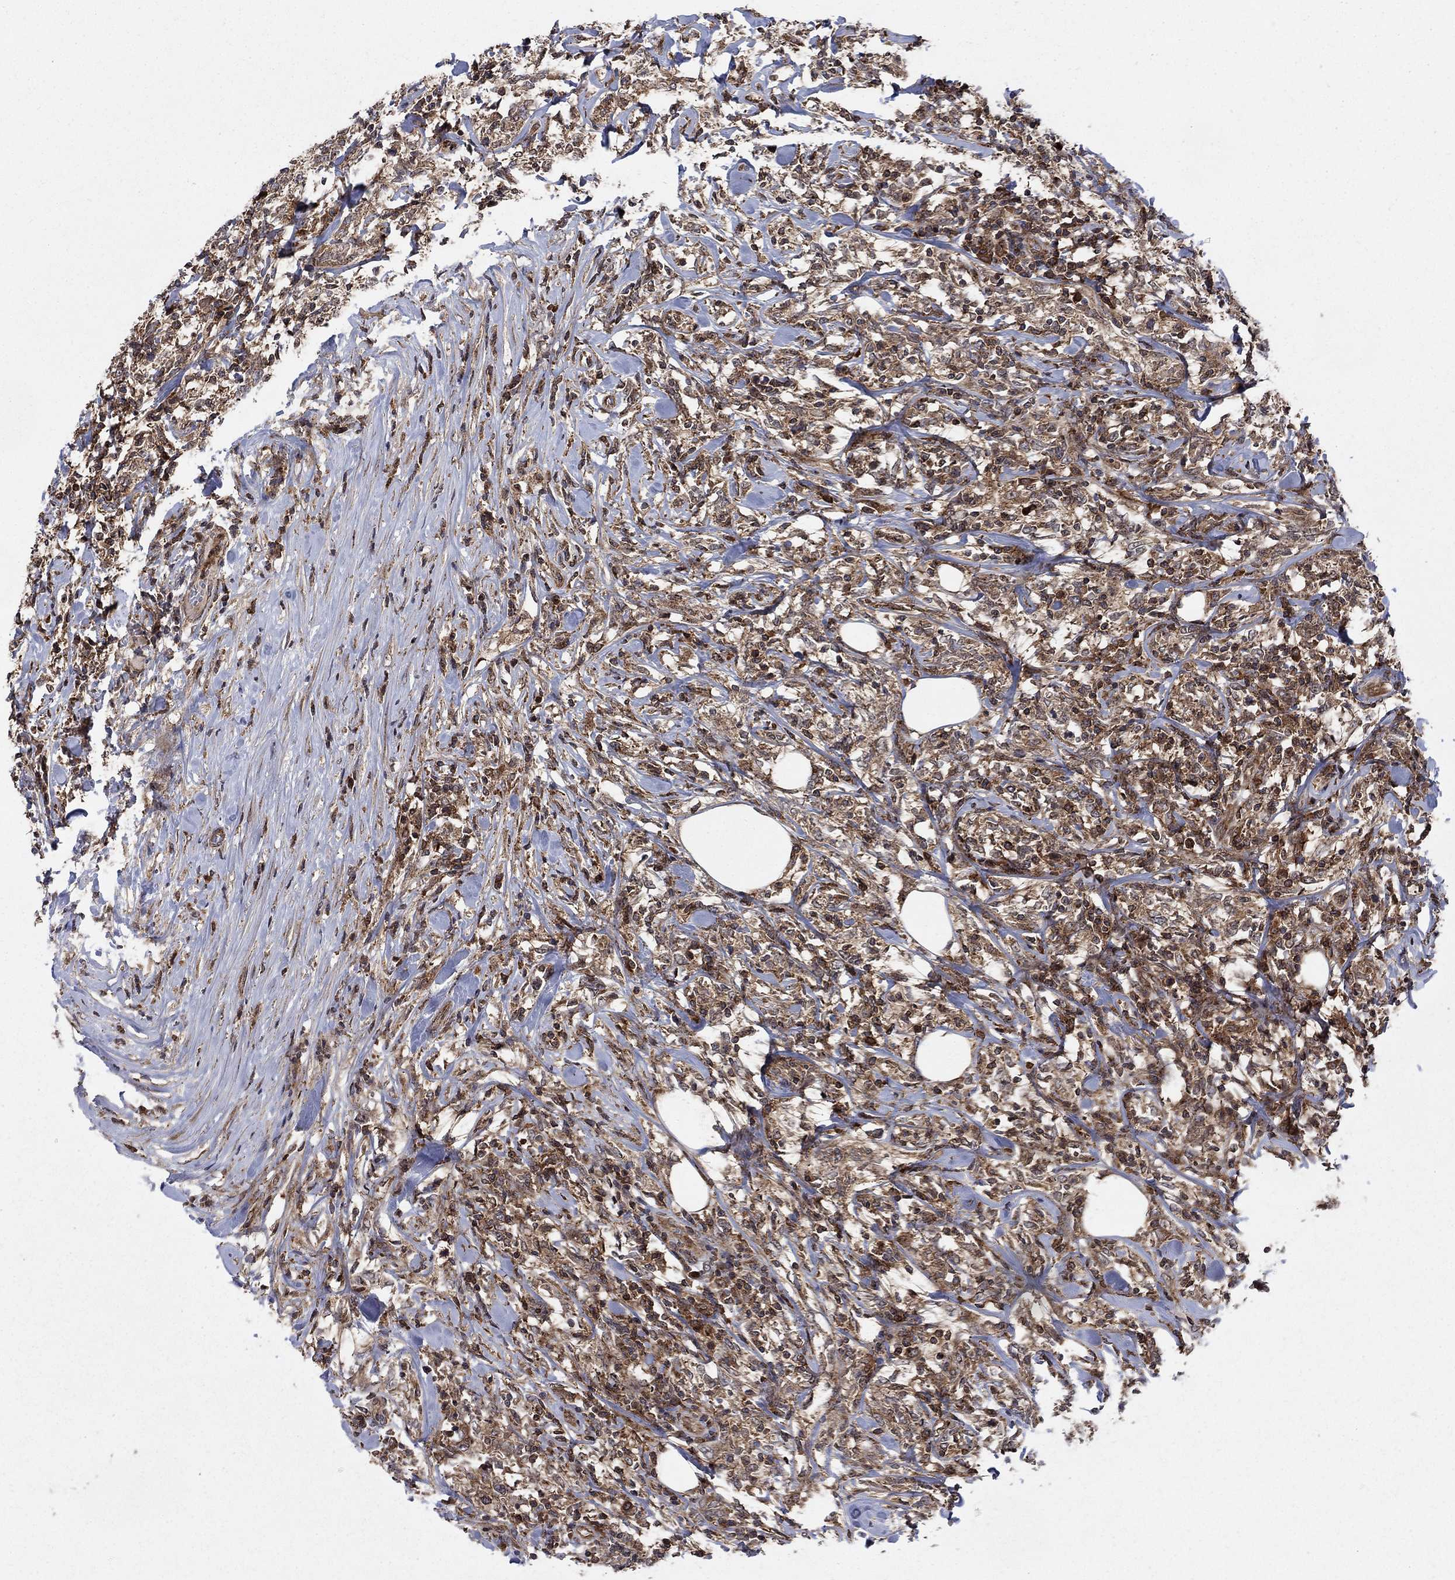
{"staining": {"intensity": "moderate", "quantity": ">75%", "location": "cytoplasmic/membranous"}, "tissue": "lymphoma", "cell_type": "Tumor cells", "image_type": "cancer", "snomed": [{"axis": "morphology", "description": "Malignant lymphoma, non-Hodgkin's type, High grade"}, {"axis": "topography", "description": "Lymph node"}], "caption": "Protein staining of malignant lymphoma, non-Hodgkin's type (high-grade) tissue reveals moderate cytoplasmic/membranous staining in about >75% of tumor cells.", "gene": "IFI35", "patient": {"sex": "female", "age": 84}}